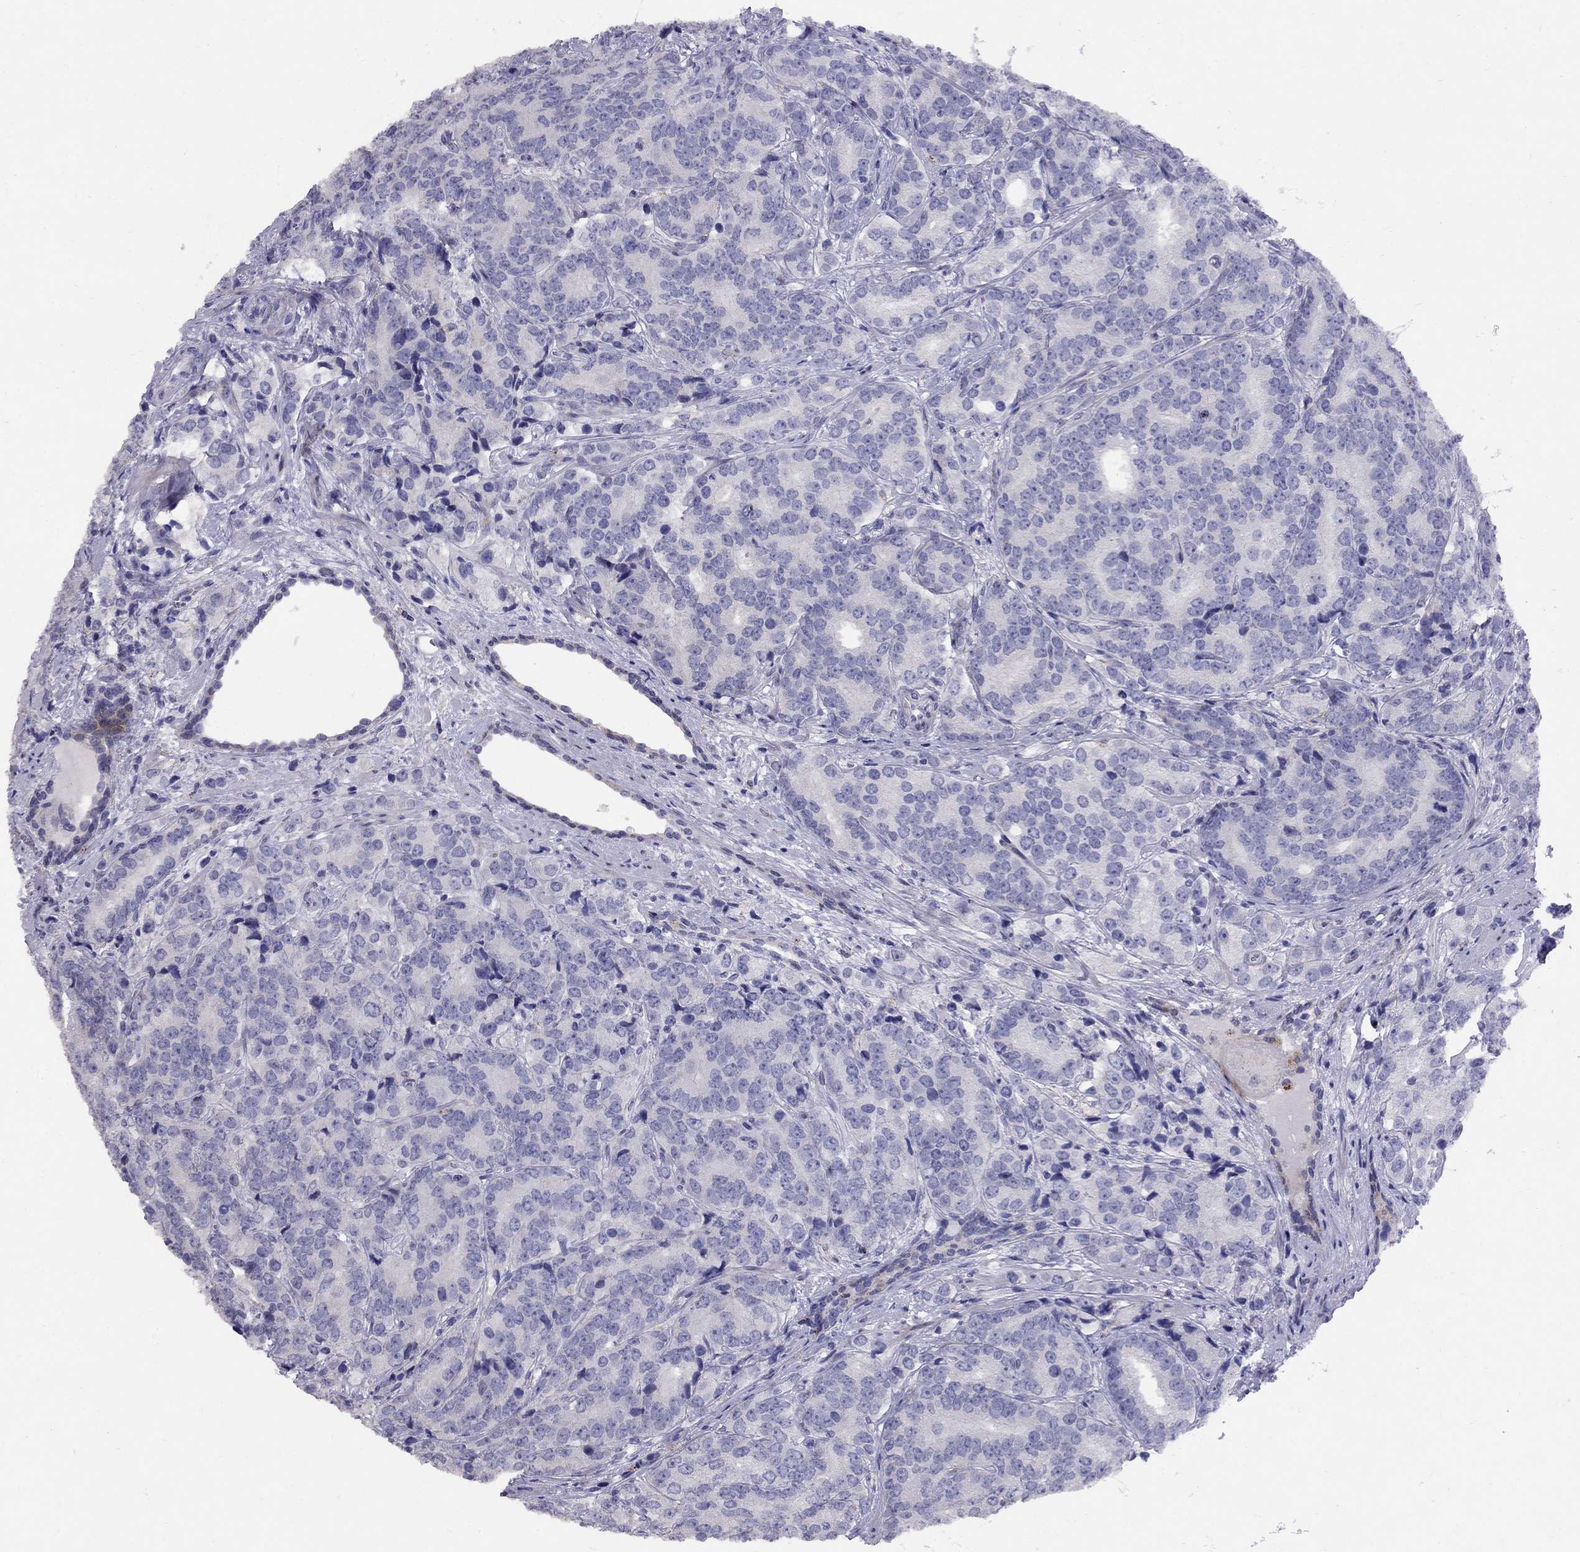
{"staining": {"intensity": "negative", "quantity": "none", "location": "none"}, "tissue": "prostate cancer", "cell_type": "Tumor cells", "image_type": "cancer", "snomed": [{"axis": "morphology", "description": "Adenocarcinoma, NOS"}, {"axis": "topography", "description": "Prostate"}], "caption": "Human adenocarcinoma (prostate) stained for a protein using IHC reveals no staining in tumor cells.", "gene": "MAGEB4", "patient": {"sex": "male", "age": 71}}